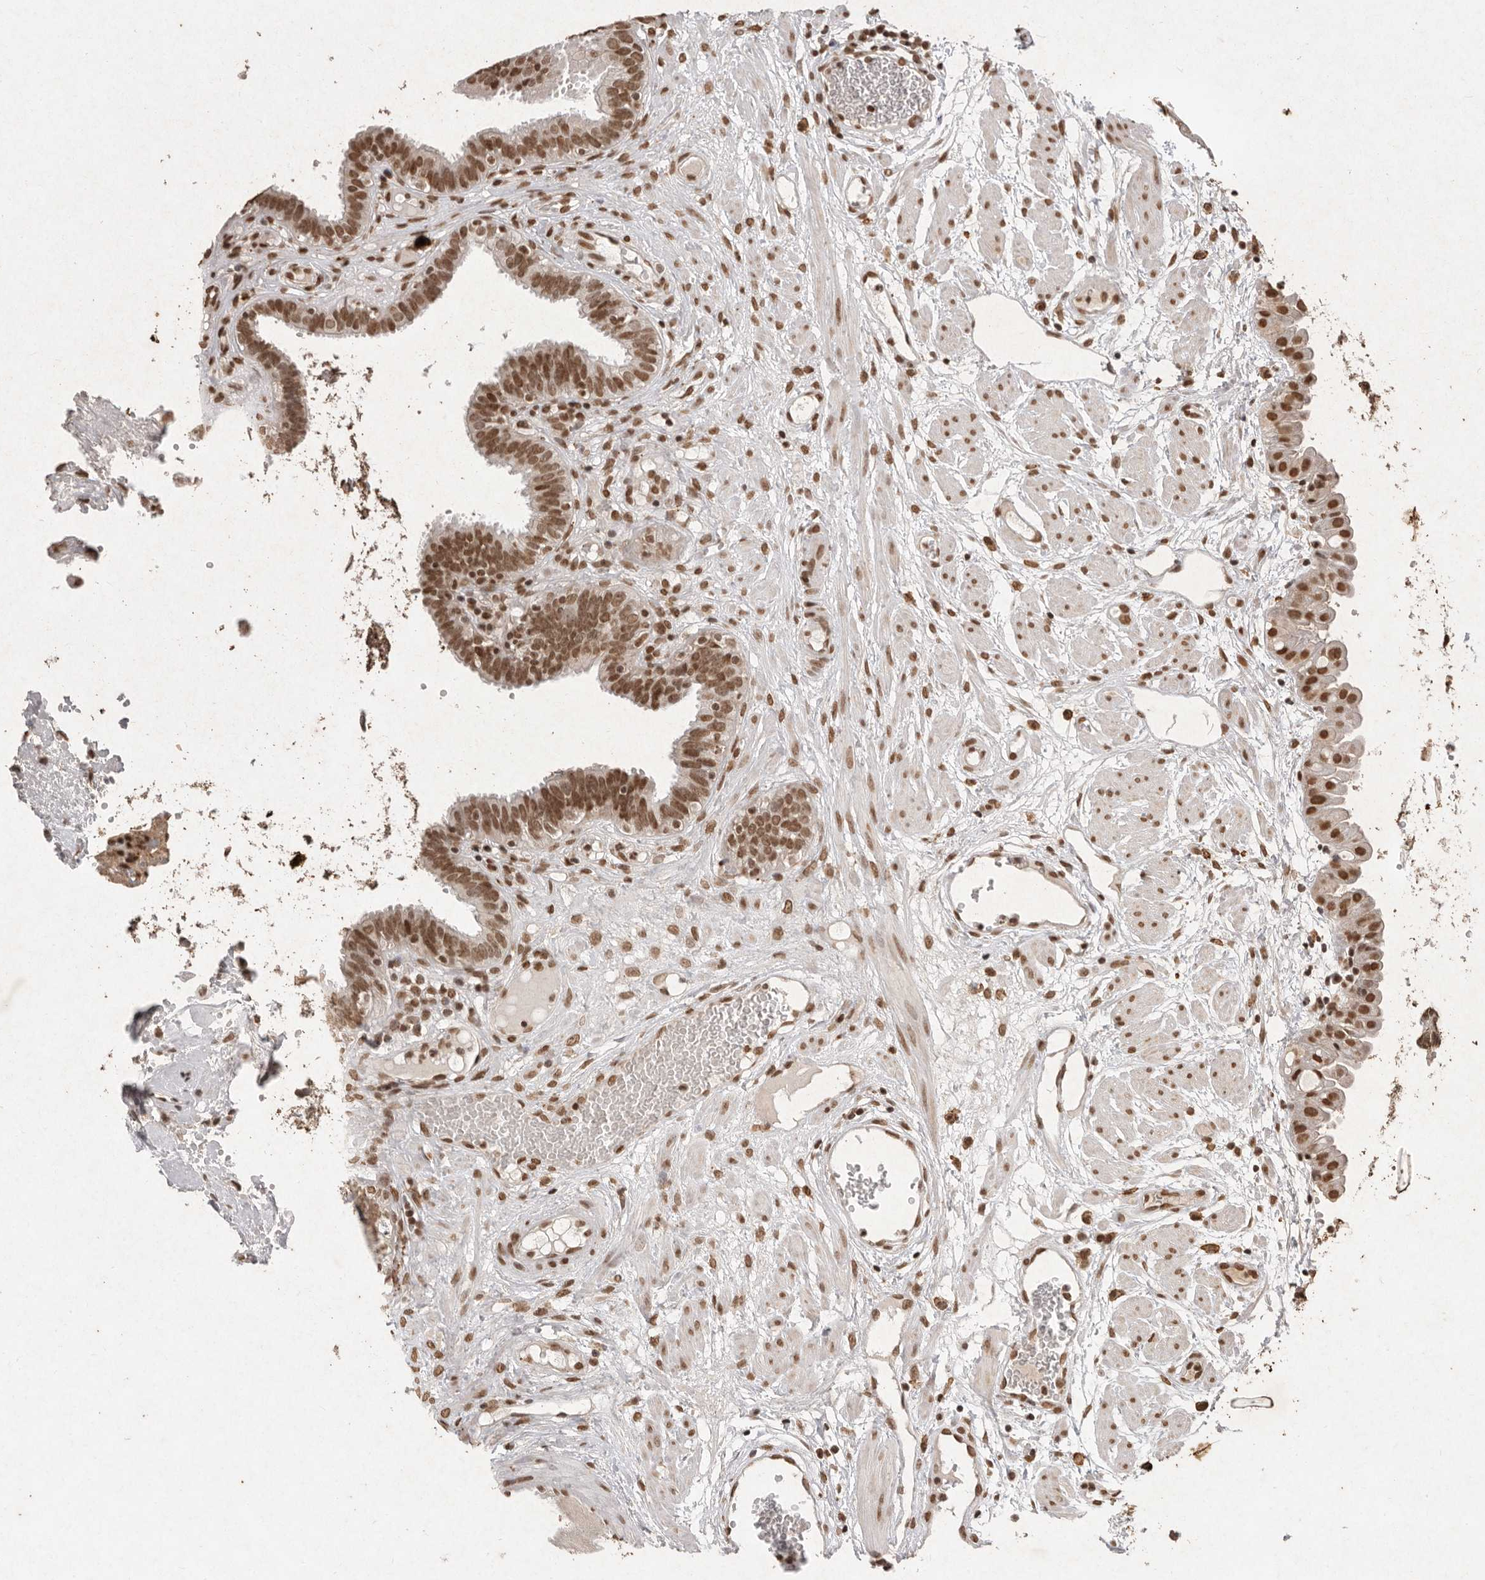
{"staining": {"intensity": "moderate", "quantity": ">75%", "location": "nuclear"}, "tissue": "fallopian tube", "cell_type": "Glandular cells", "image_type": "normal", "snomed": [{"axis": "morphology", "description": "Normal tissue, NOS"}, {"axis": "topography", "description": "Fallopian tube"}, {"axis": "topography", "description": "Placenta"}], "caption": "Moderate nuclear expression is appreciated in about >75% of glandular cells in normal fallopian tube.", "gene": "NKX3", "patient": {"sex": "female", "age": 32}}